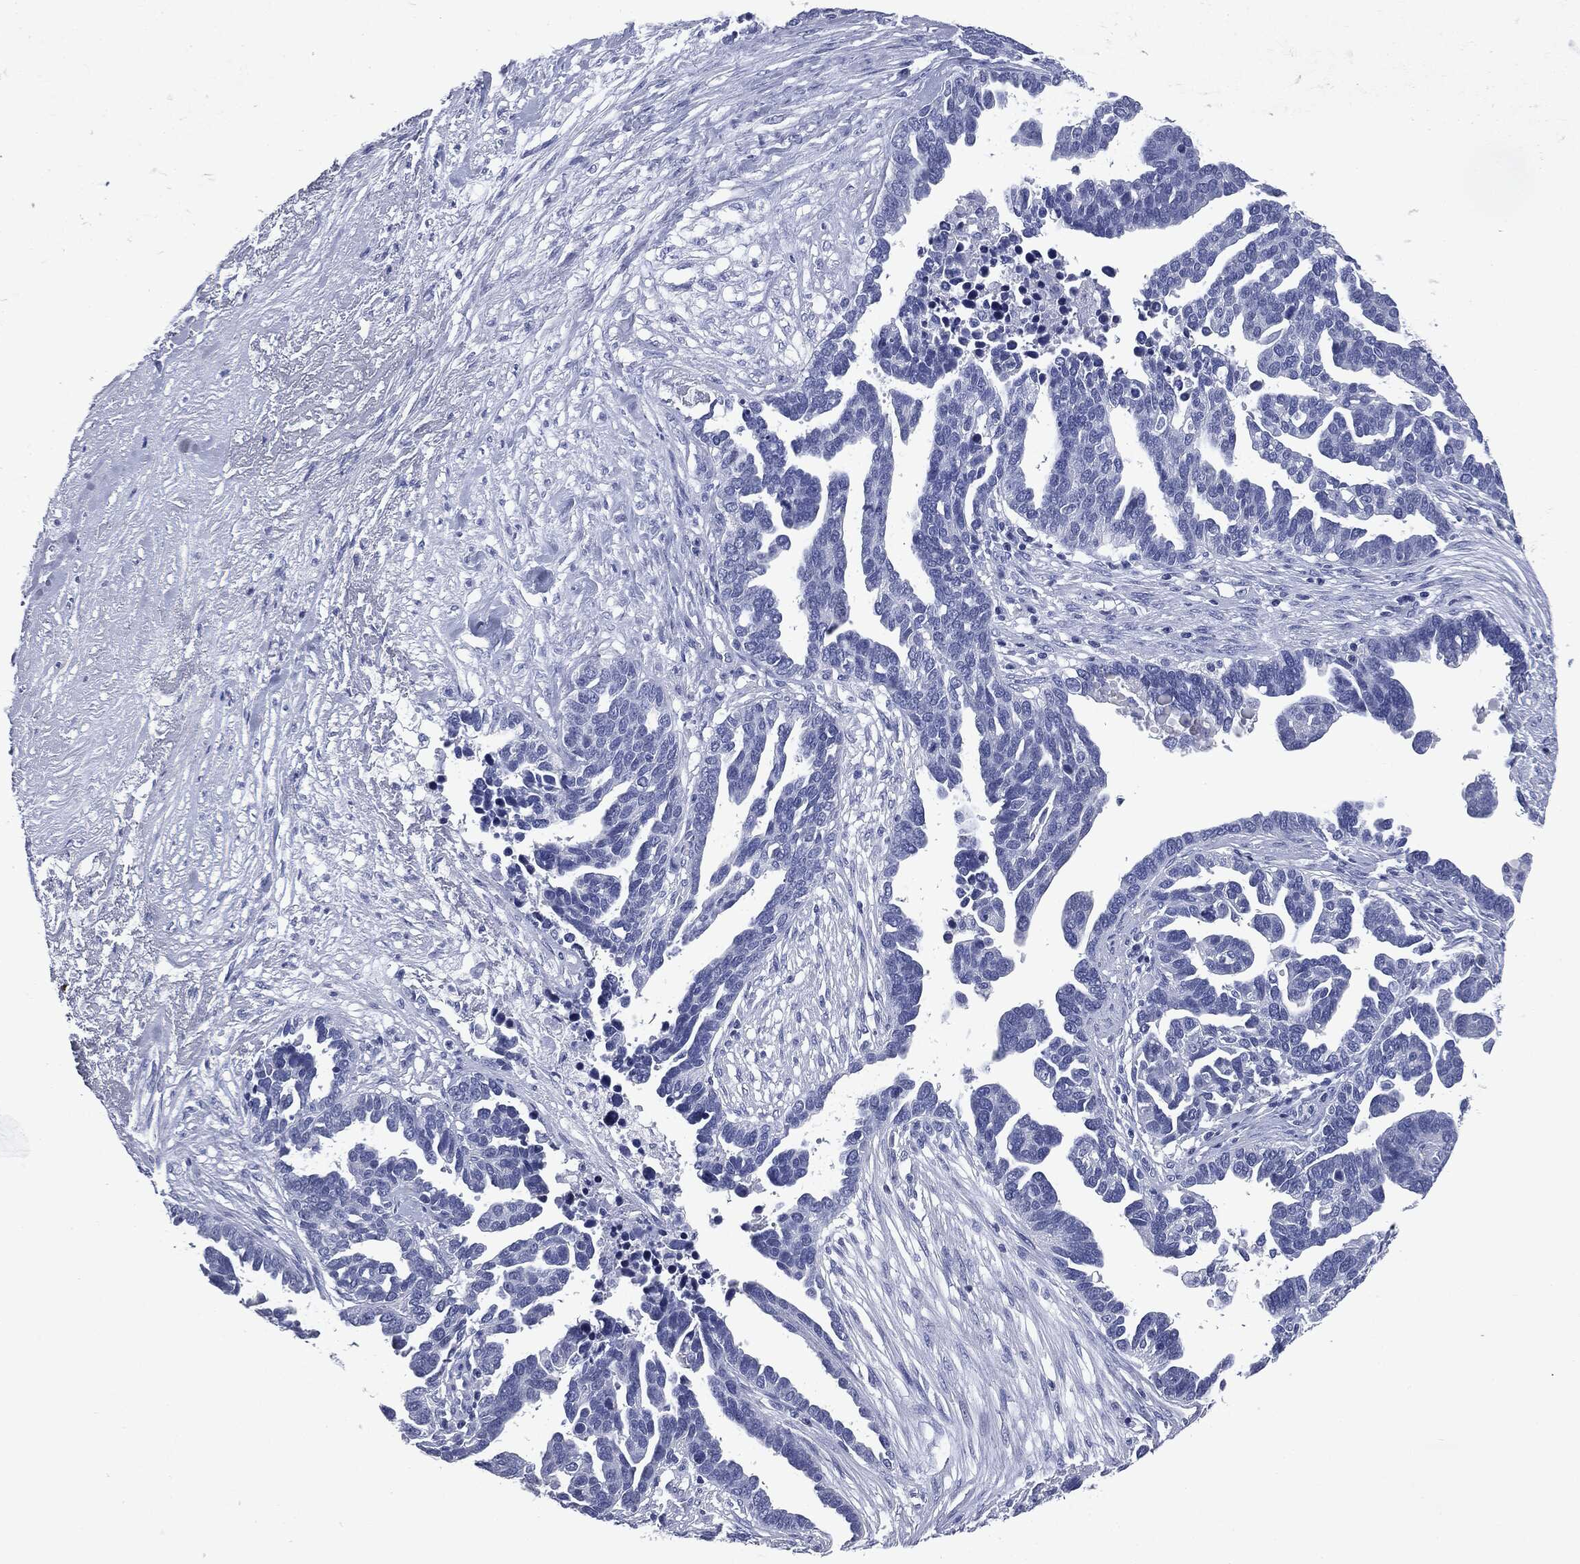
{"staining": {"intensity": "negative", "quantity": "none", "location": "none"}, "tissue": "ovarian cancer", "cell_type": "Tumor cells", "image_type": "cancer", "snomed": [{"axis": "morphology", "description": "Cystadenocarcinoma, serous, NOS"}, {"axis": "topography", "description": "Ovary"}], "caption": "High magnification brightfield microscopy of ovarian cancer (serous cystadenocarcinoma) stained with DAB (3,3'-diaminobenzidine) (brown) and counterstained with hematoxylin (blue): tumor cells show no significant positivity.", "gene": "ATP2A1", "patient": {"sex": "female", "age": 54}}